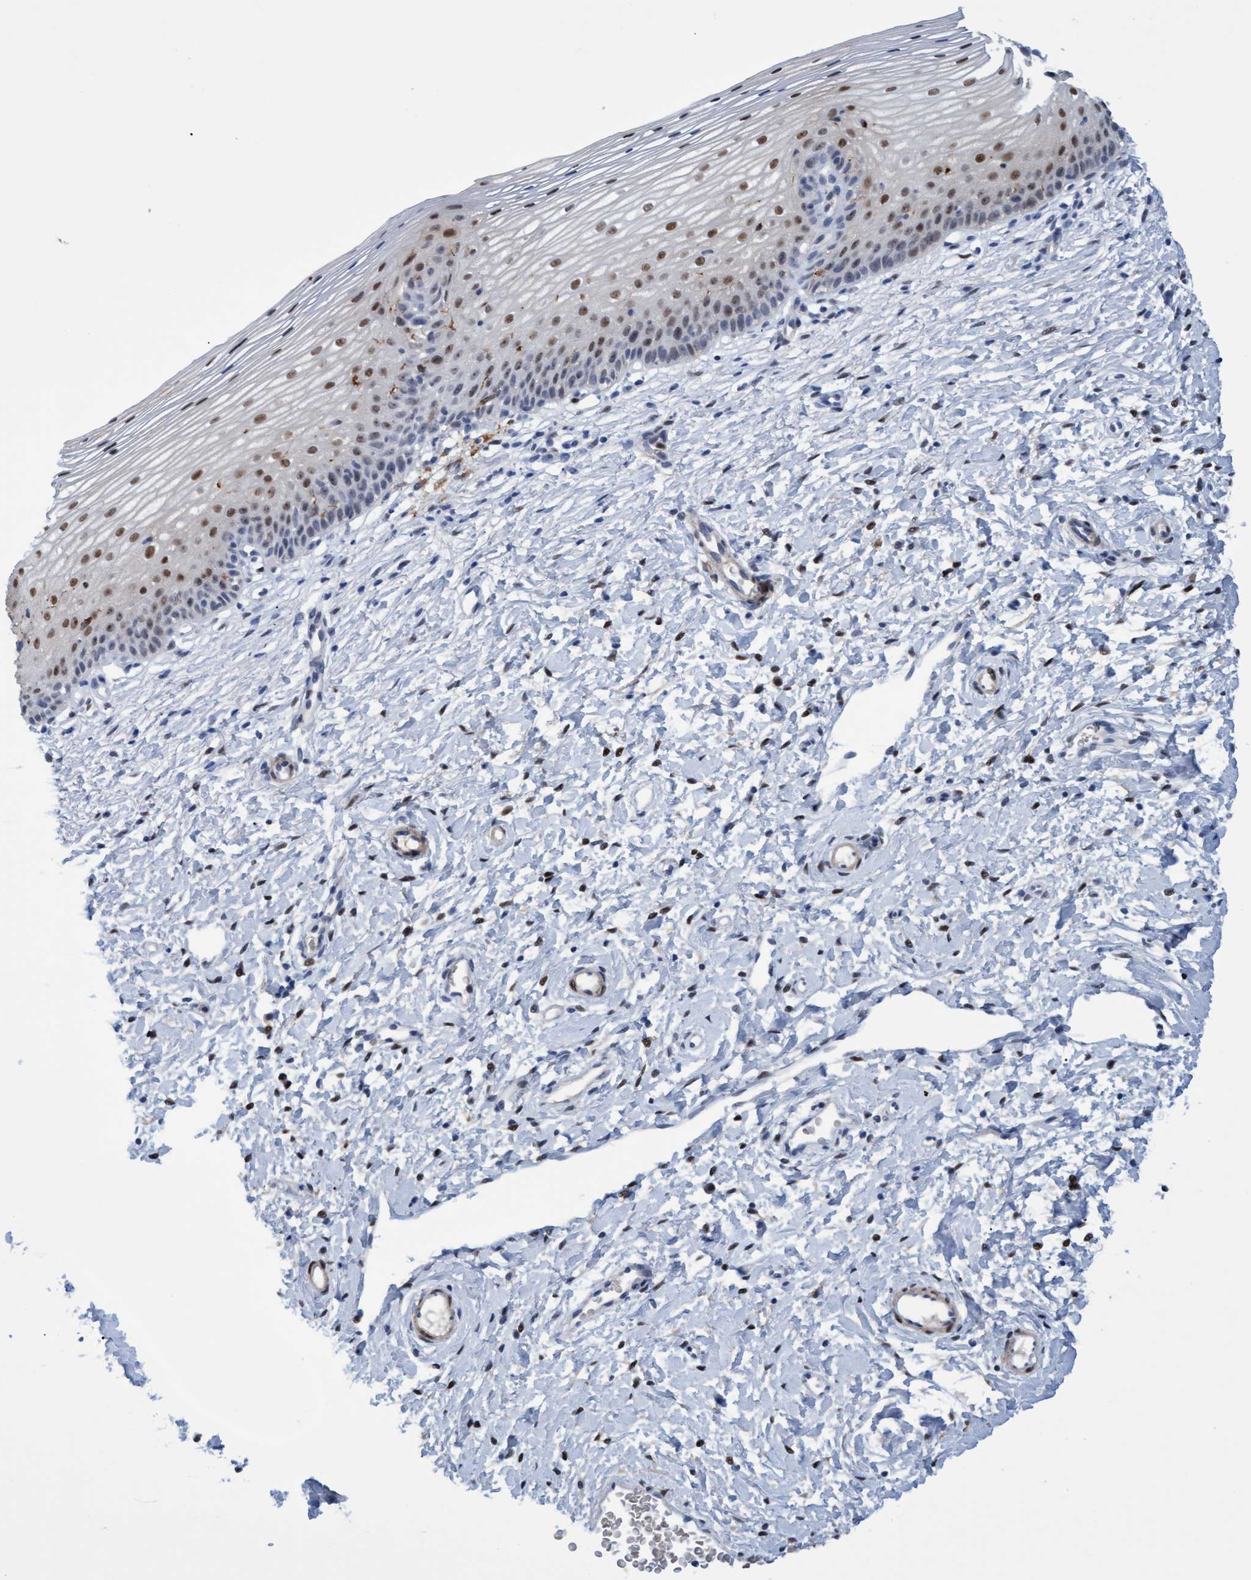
{"staining": {"intensity": "moderate", "quantity": ">75%", "location": "cytoplasmic/membranous,nuclear"}, "tissue": "cervix", "cell_type": "Glandular cells", "image_type": "normal", "snomed": [{"axis": "morphology", "description": "Normal tissue, NOS"}, {"axis": "topography", "description": "Cervix"}], "caption": "Protein expression analysis of unremarkable cervix displays moderate cytoplasmic/membranous,nuclear staining in about >75% of glandular cells. (Stains: DAB in brown, nuclei in blue, Microscopy: brightfield microscopy at high magnification).", "gene": "PINX1", "patient": {"sex": "female", "age": 72}}